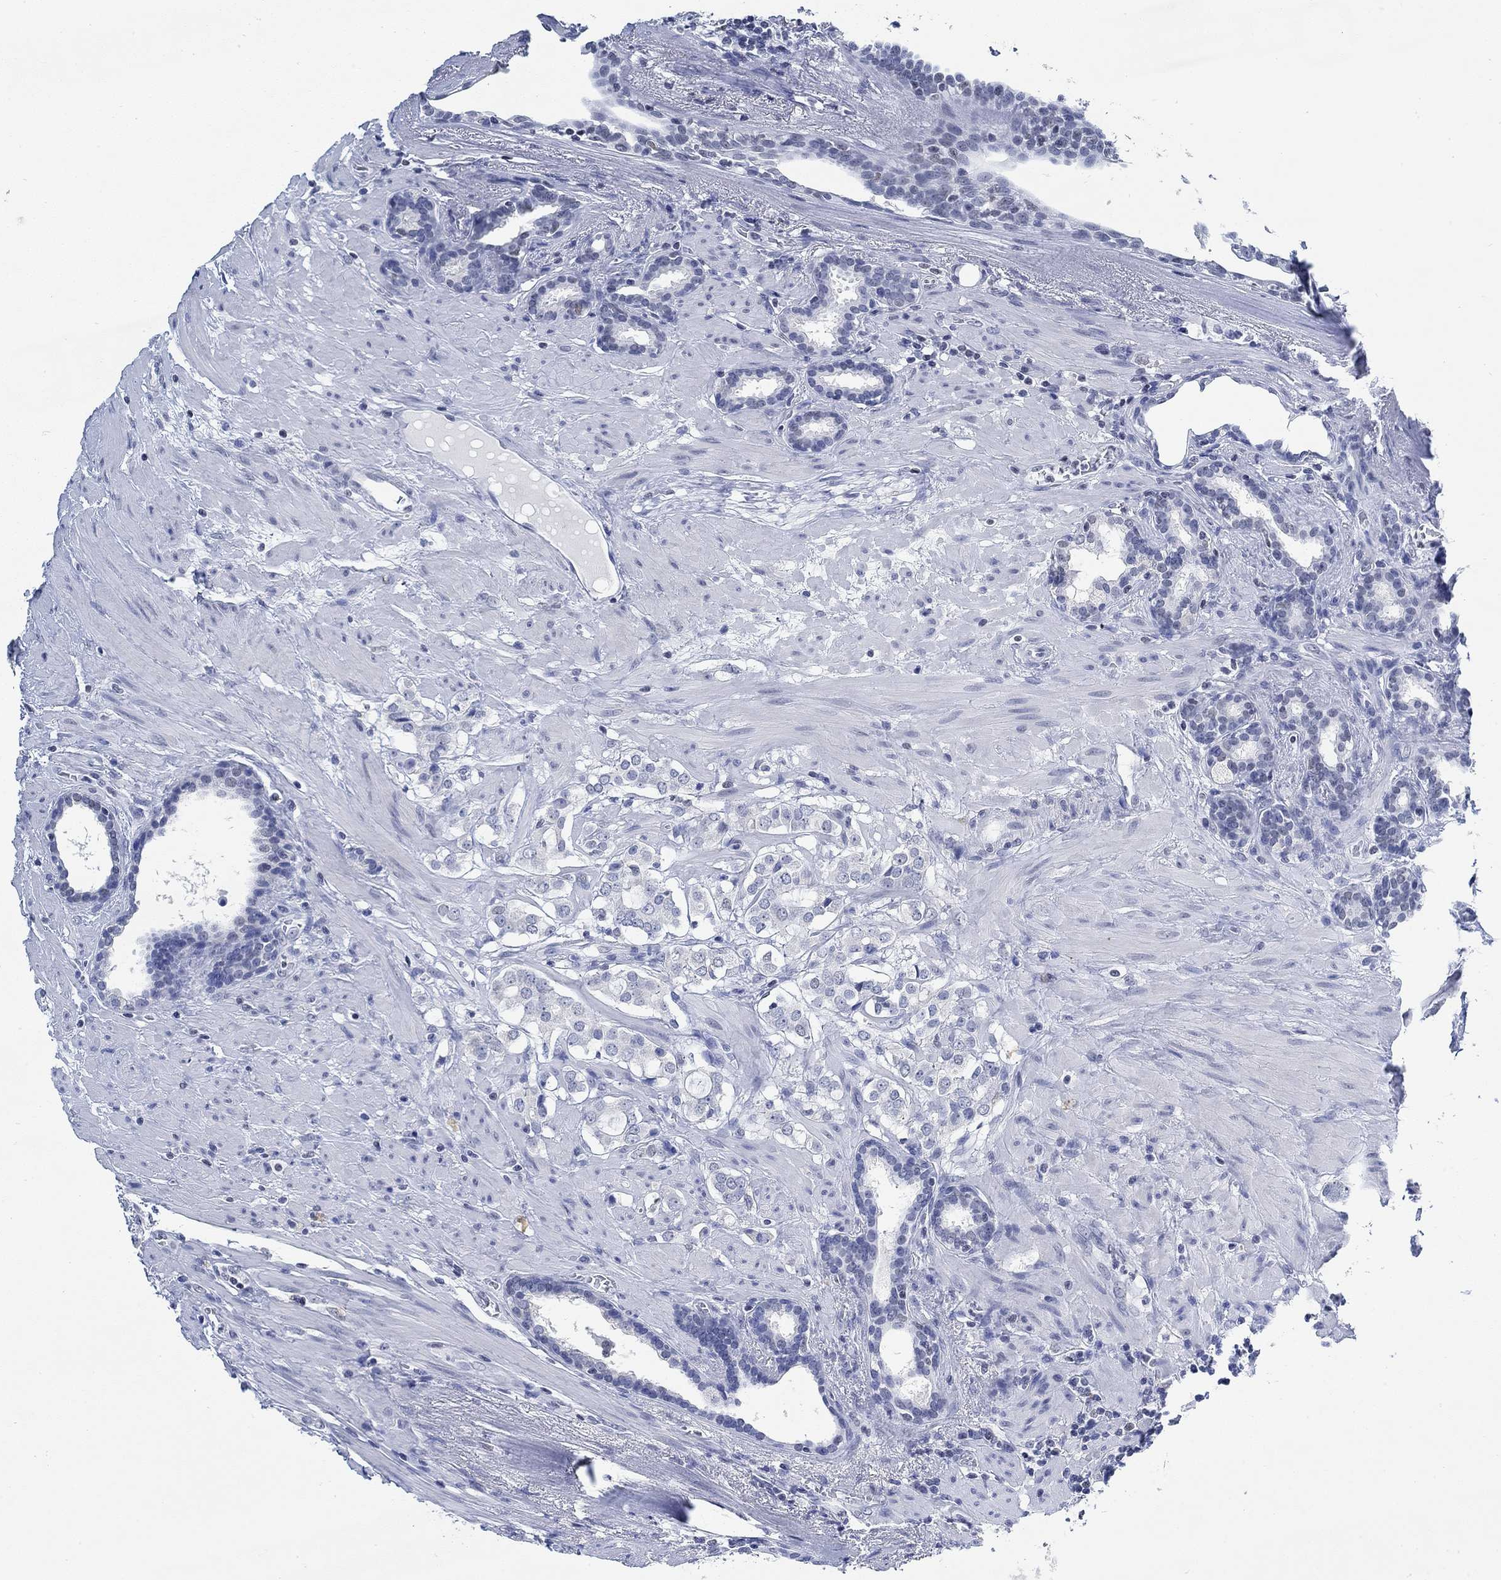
{"staining": {"intensity": "negative", "quantity": "none", "location": "none"}, "tissue": "prostate cancer", "cell_type": "Tumor cells", "image_type": "cancer", "snomed": [{"axis": "morphology", "description": "Adenocarcinoma, NOS"}, {"axis": "topography", "description": "Prostate"}], "caption": "DAB (3,3'-diaminobenzidine) immunohistochemical staining of human prostate adenocarcinoma reveals no significant positivity in tumor cells.", "gene": "PPP1R17", "patient": {"sex": "male", "age": 66}}